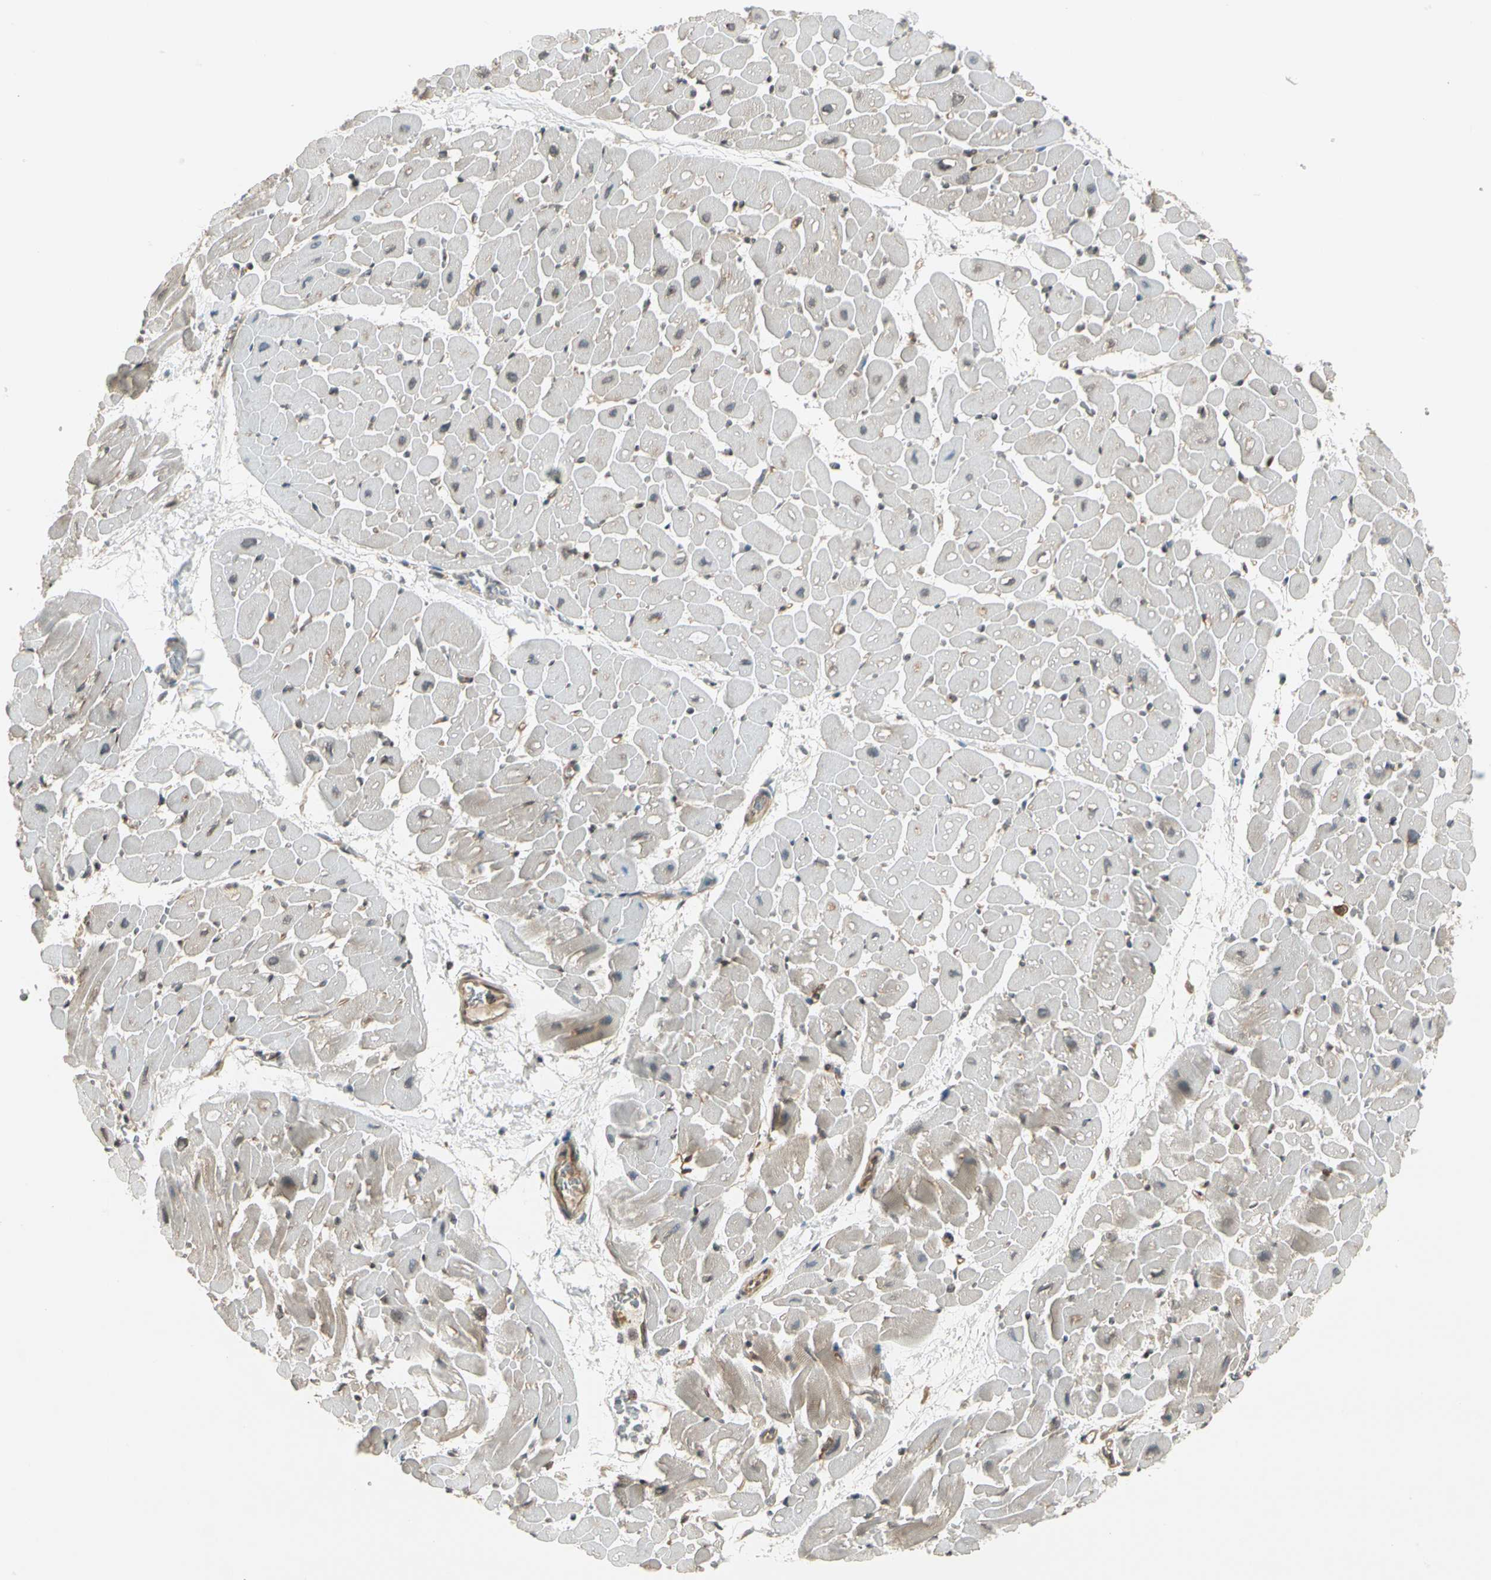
{"staining": {"intensity": "weak", "quantity": "<25%", "location": "cytoplasmic/membranous"}, "tissue": "heart muscle", "cell_type": "Cardiomyocytes", "image_type": "normal", "snomed": [{"axis": "morphology", "description": "Normal tissue, NOS"}, {"axis": "topography", "description": "Heart"}], "caption": "This is an IHC image of unremarkable heart muscle. There is no staining in cardiomyocytes.", "gene": "TRIO", "patient": {"sex": "male", "age": 45}}